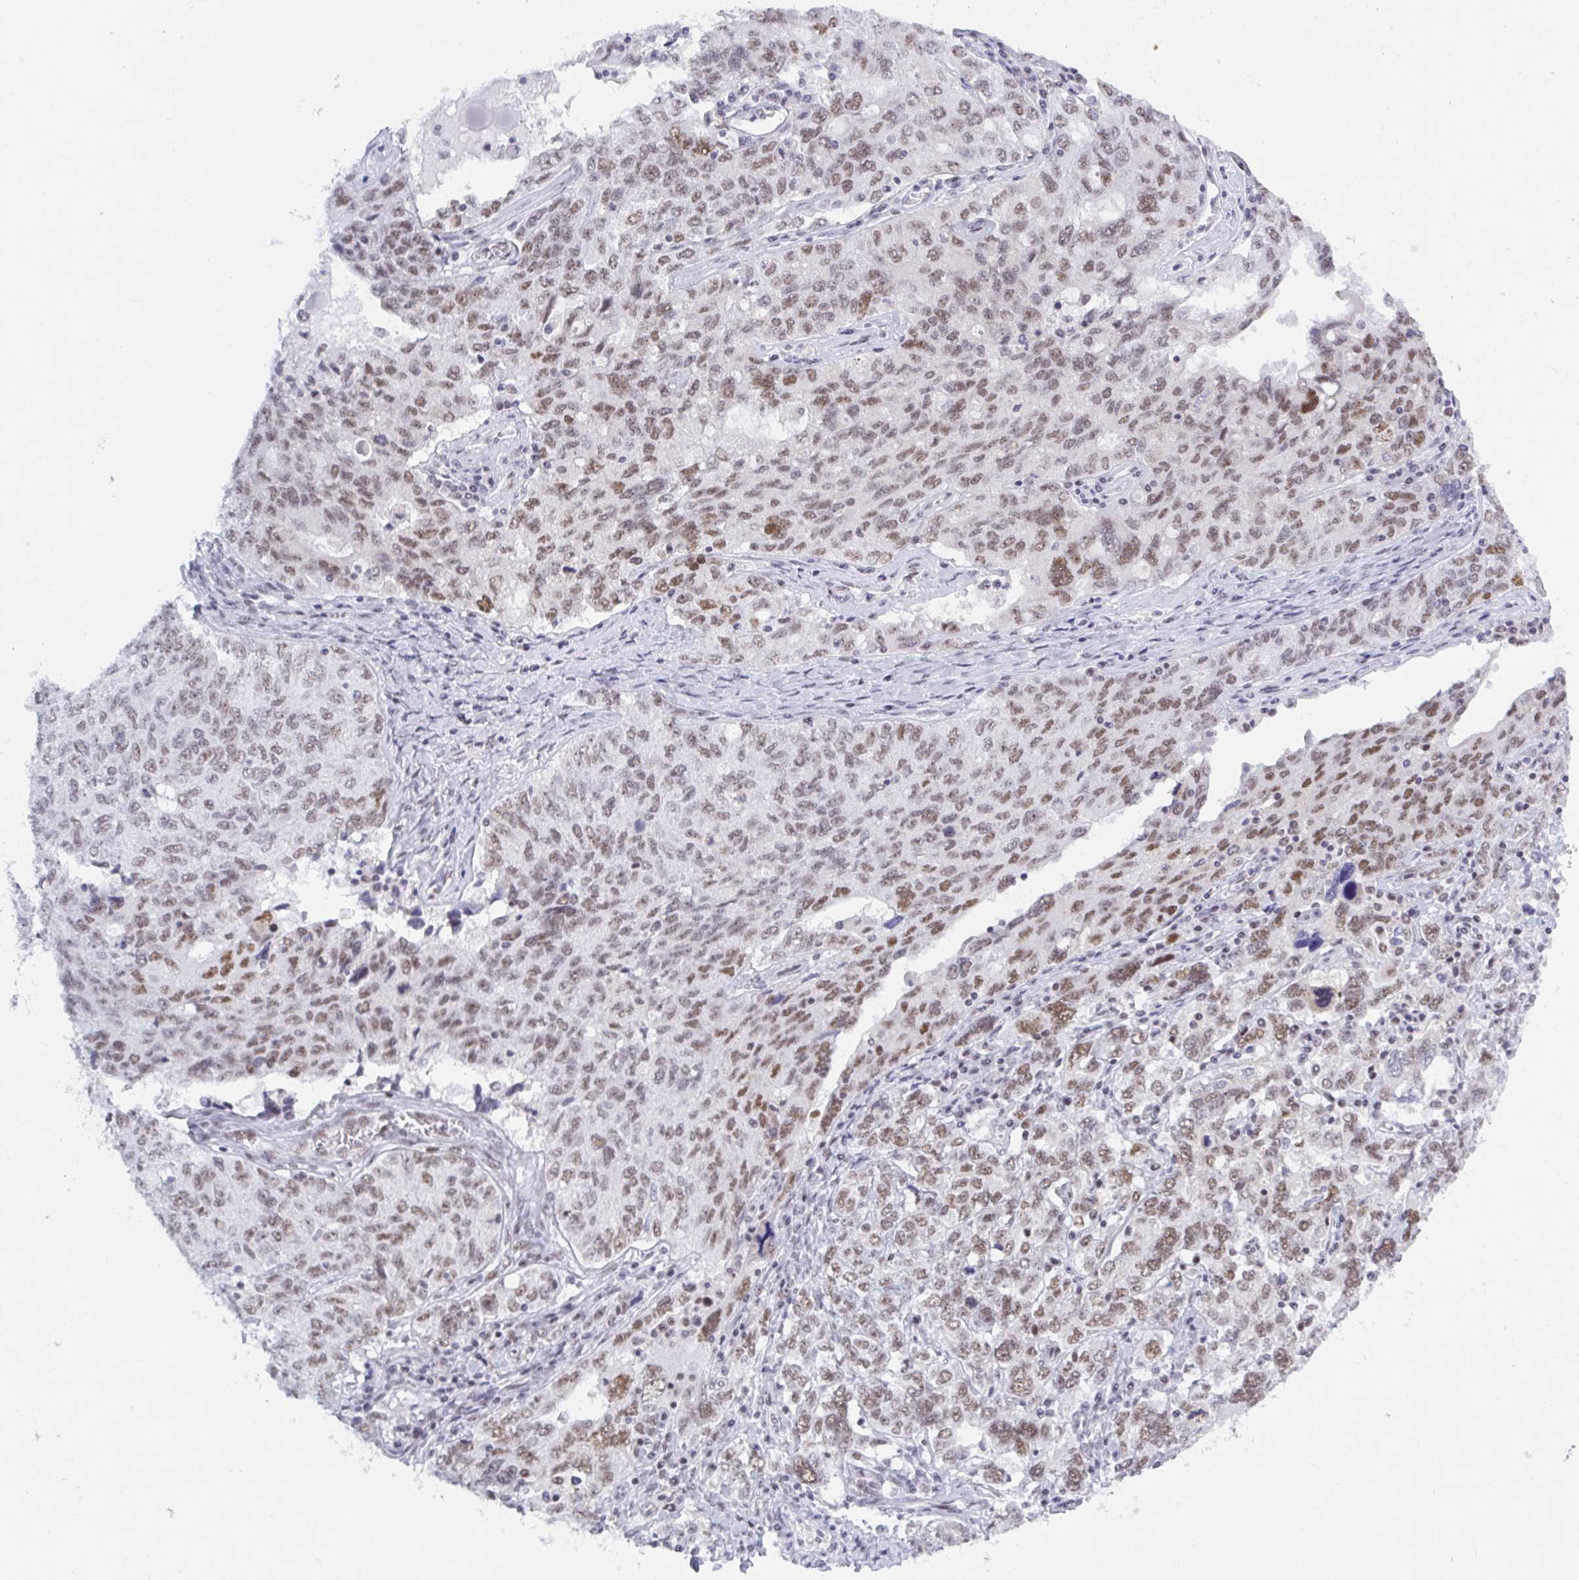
{"staining": {"intensity": "moderate", "quantity": "25%-75%", "location": "nuclear"}, "tissue": "ovarian cancer", "cell_type": "Tumor cells", "image_type": "cancer", "snomed": [{"axis": "morphology", "description": "Carcinoma, endometroid"}, {"axis": "topography", "description": "Ovary"}], "caption": "A histopathology image of human ovarian cancer (endometroid carcinoma) stained for a protein demonstrates moderate nuclear brown staining in tumor cells.", "gene": "PPP1R10", "patient": {"sex": "female", "age": 62}}